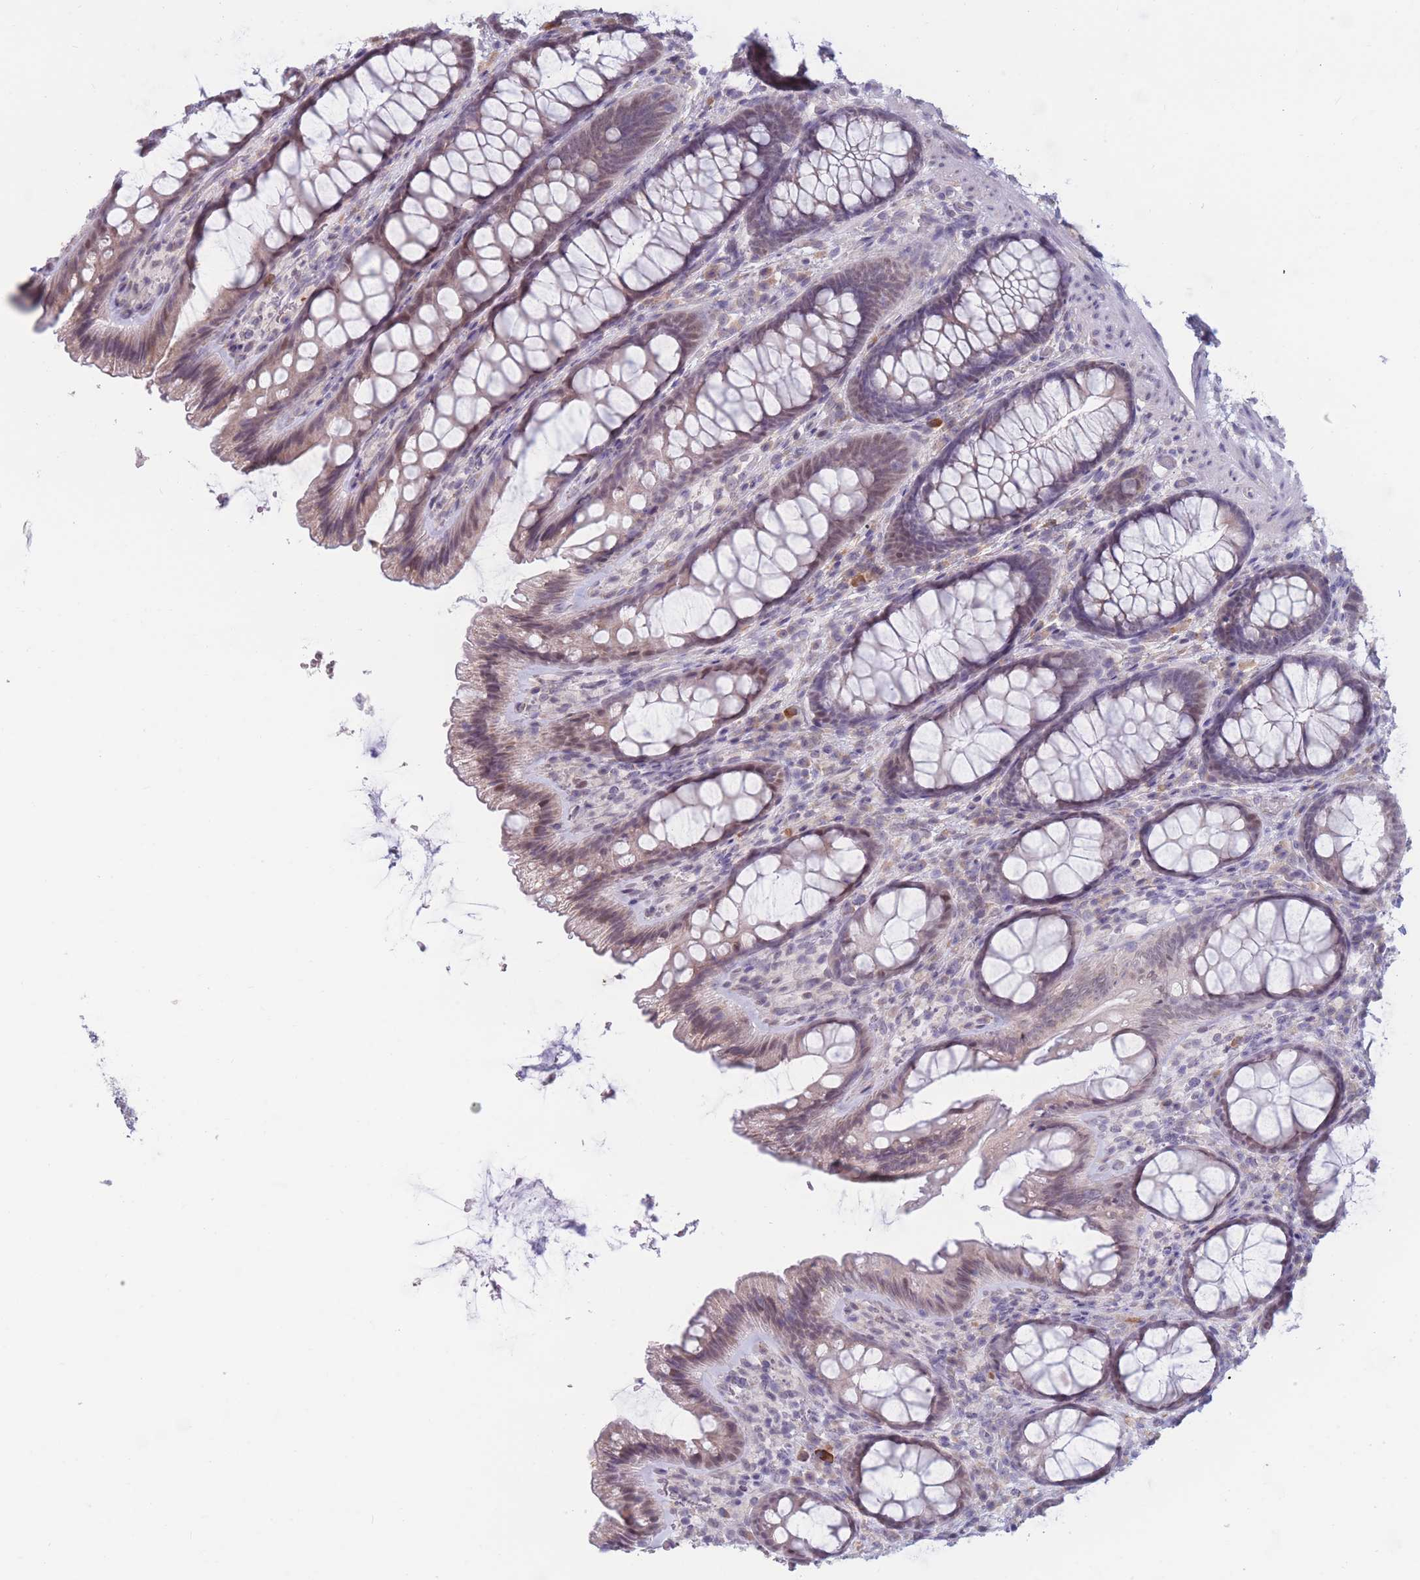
{"staining": {"intensity": "weak", "quantity": "<25%", "location": "cytoplasmic/membranous"}, "tissue": "colon", "cell_type": "Glandular cells", "image_type": "normal", "snomed": [{"axis": "morphology", "description": "Normal tissue, NOS"}, {"axis": "topography", "description": "Colon"}], "caption": "IHC photomicrograph of normal human colon stained for a protein (brown), which demonstrates no positivity in glandular cells. The staining is performed using DAB (3,3'-diaminobenzidine) brown chromogen with nuclei counter-stained in using hematoxylin.", "gene": "COL27A1", "patient": {"sex": "male", "age": 46}}